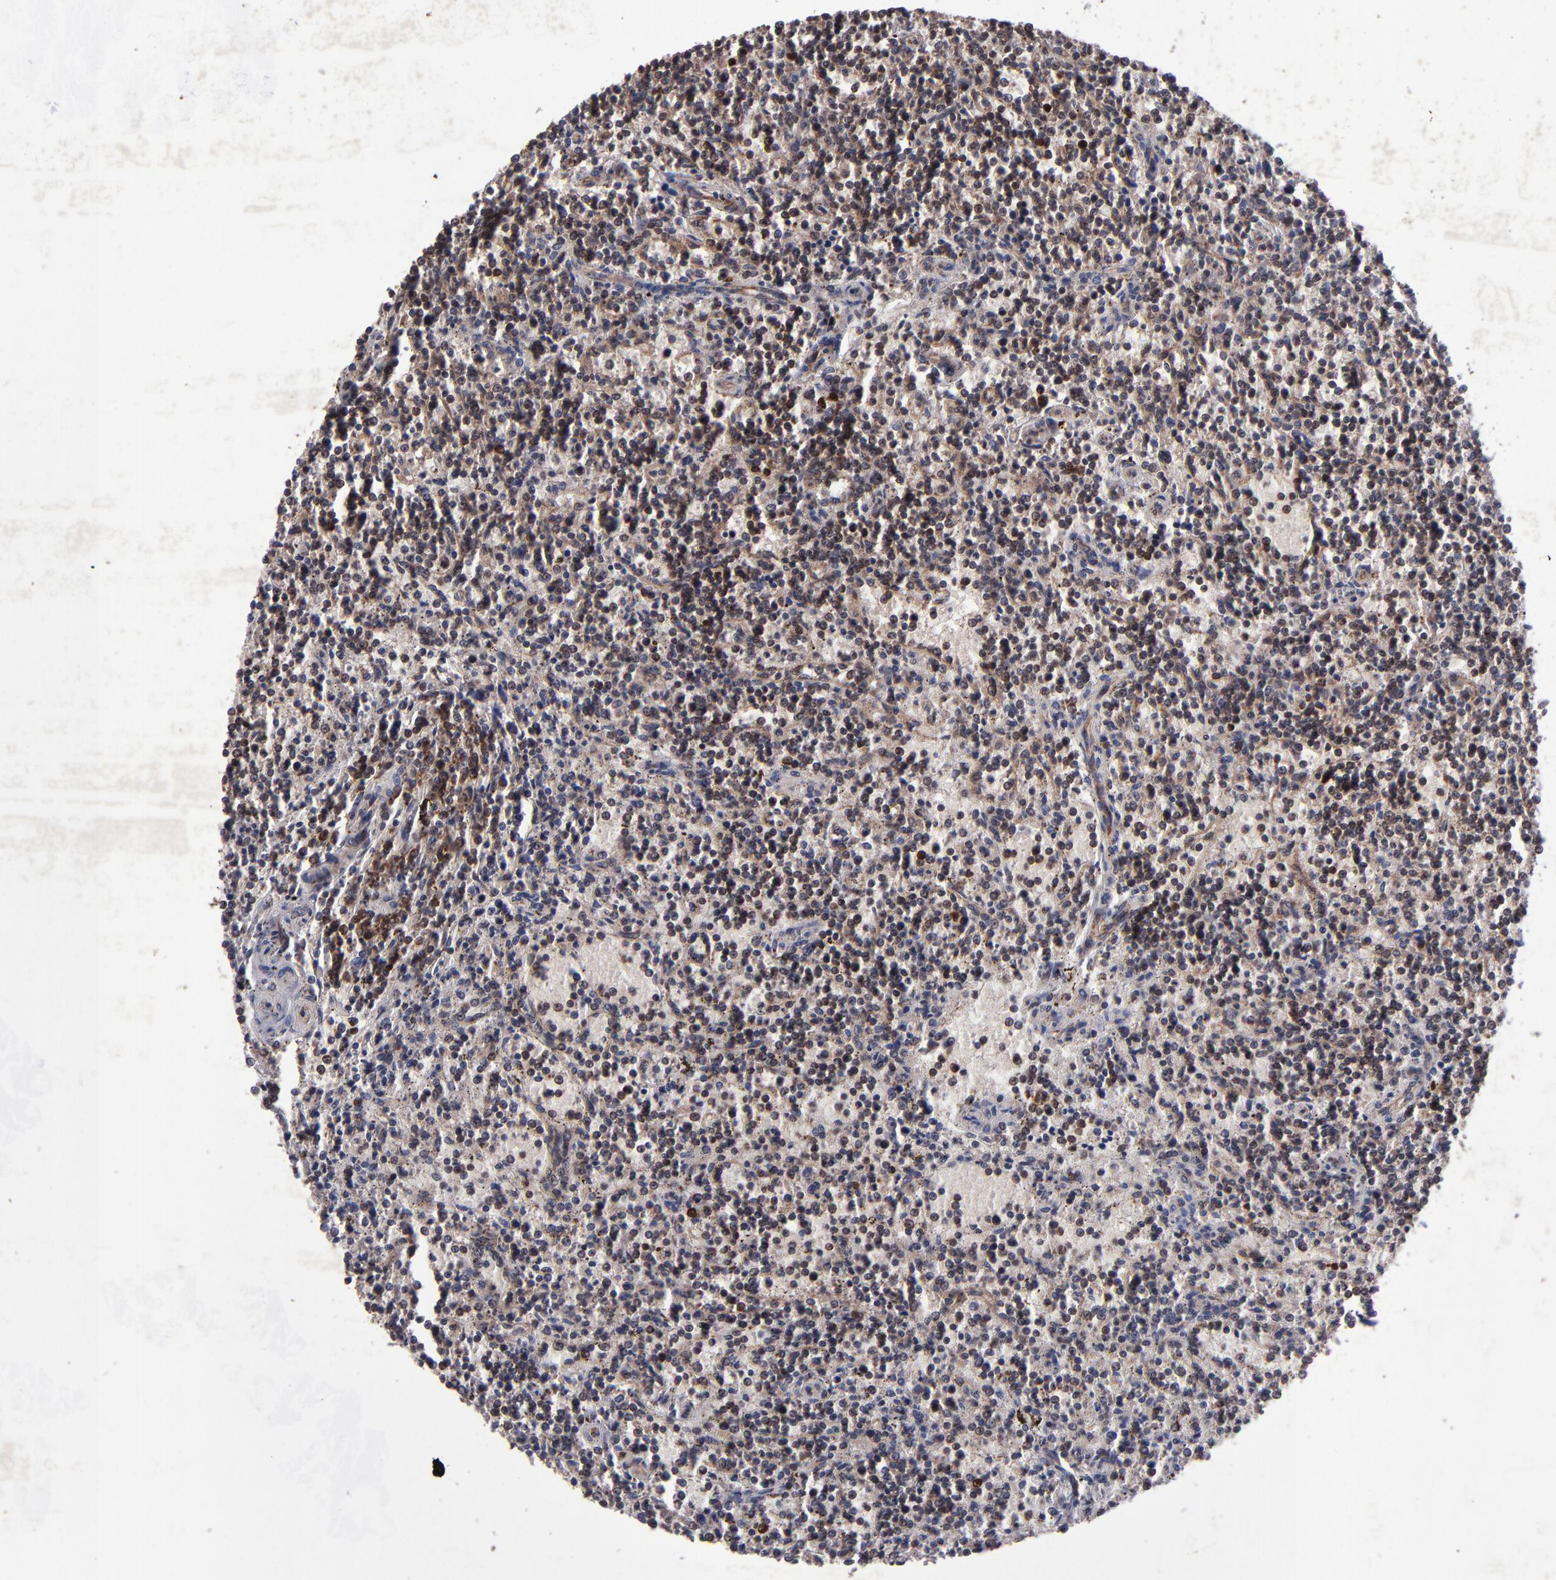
{"staining": {"intensity": "weak", "quantity": ">75%", "location": "cytoplasmic/membranous"}, "tissue": "lymphoma", "cell_type": "Tumor cells", "image_type": "cancer", "snomed": [{"axis": "morphology", "description": "Malignant lymphoma, non-Hodgkin's type, Low grade"}, {"axis": "topography", "description": "Spleen"}], "caption": "An image of human lymphoma stained for a protein exhibits weak cytoplasmic/membranous brown staining in tumor cells.", "gene": "TIMM9", "patient": {"sex": "male", "age": 73}}